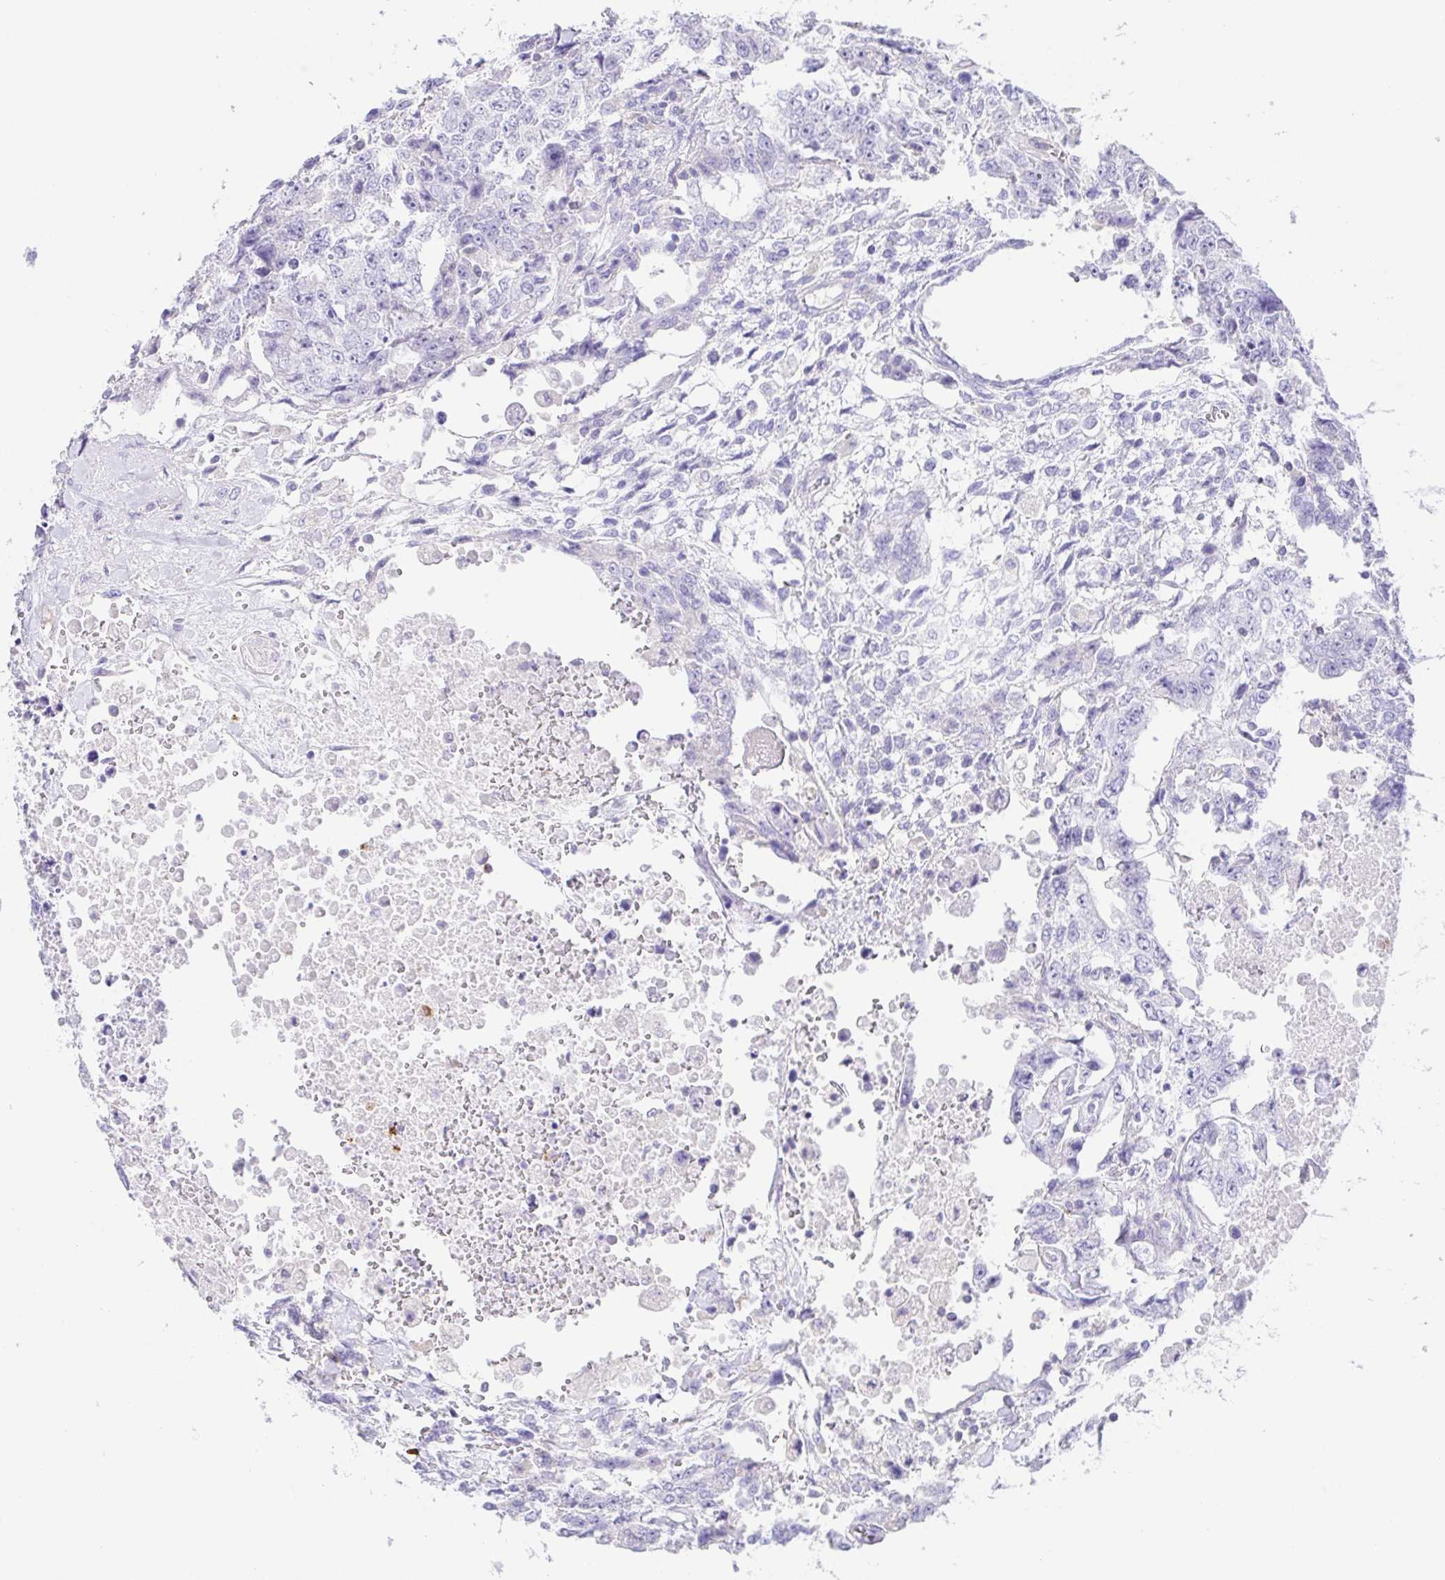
{"staining": {"intensity": "negative", "quantity": "none", "location": "none"}, "tissue": "testis cancer", "cell_type": "Tumor cells", "image_type": "cancer", "snomed": [{"axis": "morphology", "description": "Carcinoma, Embryonal, NOS"}, {"axis": "topography", "description": "Testis"}], "caption": "There is no significant staining in tumor cells of embryonal carcinoma (testis).", "gene": "ARPP21", "patient": {"sex": "male", "age": 24}}